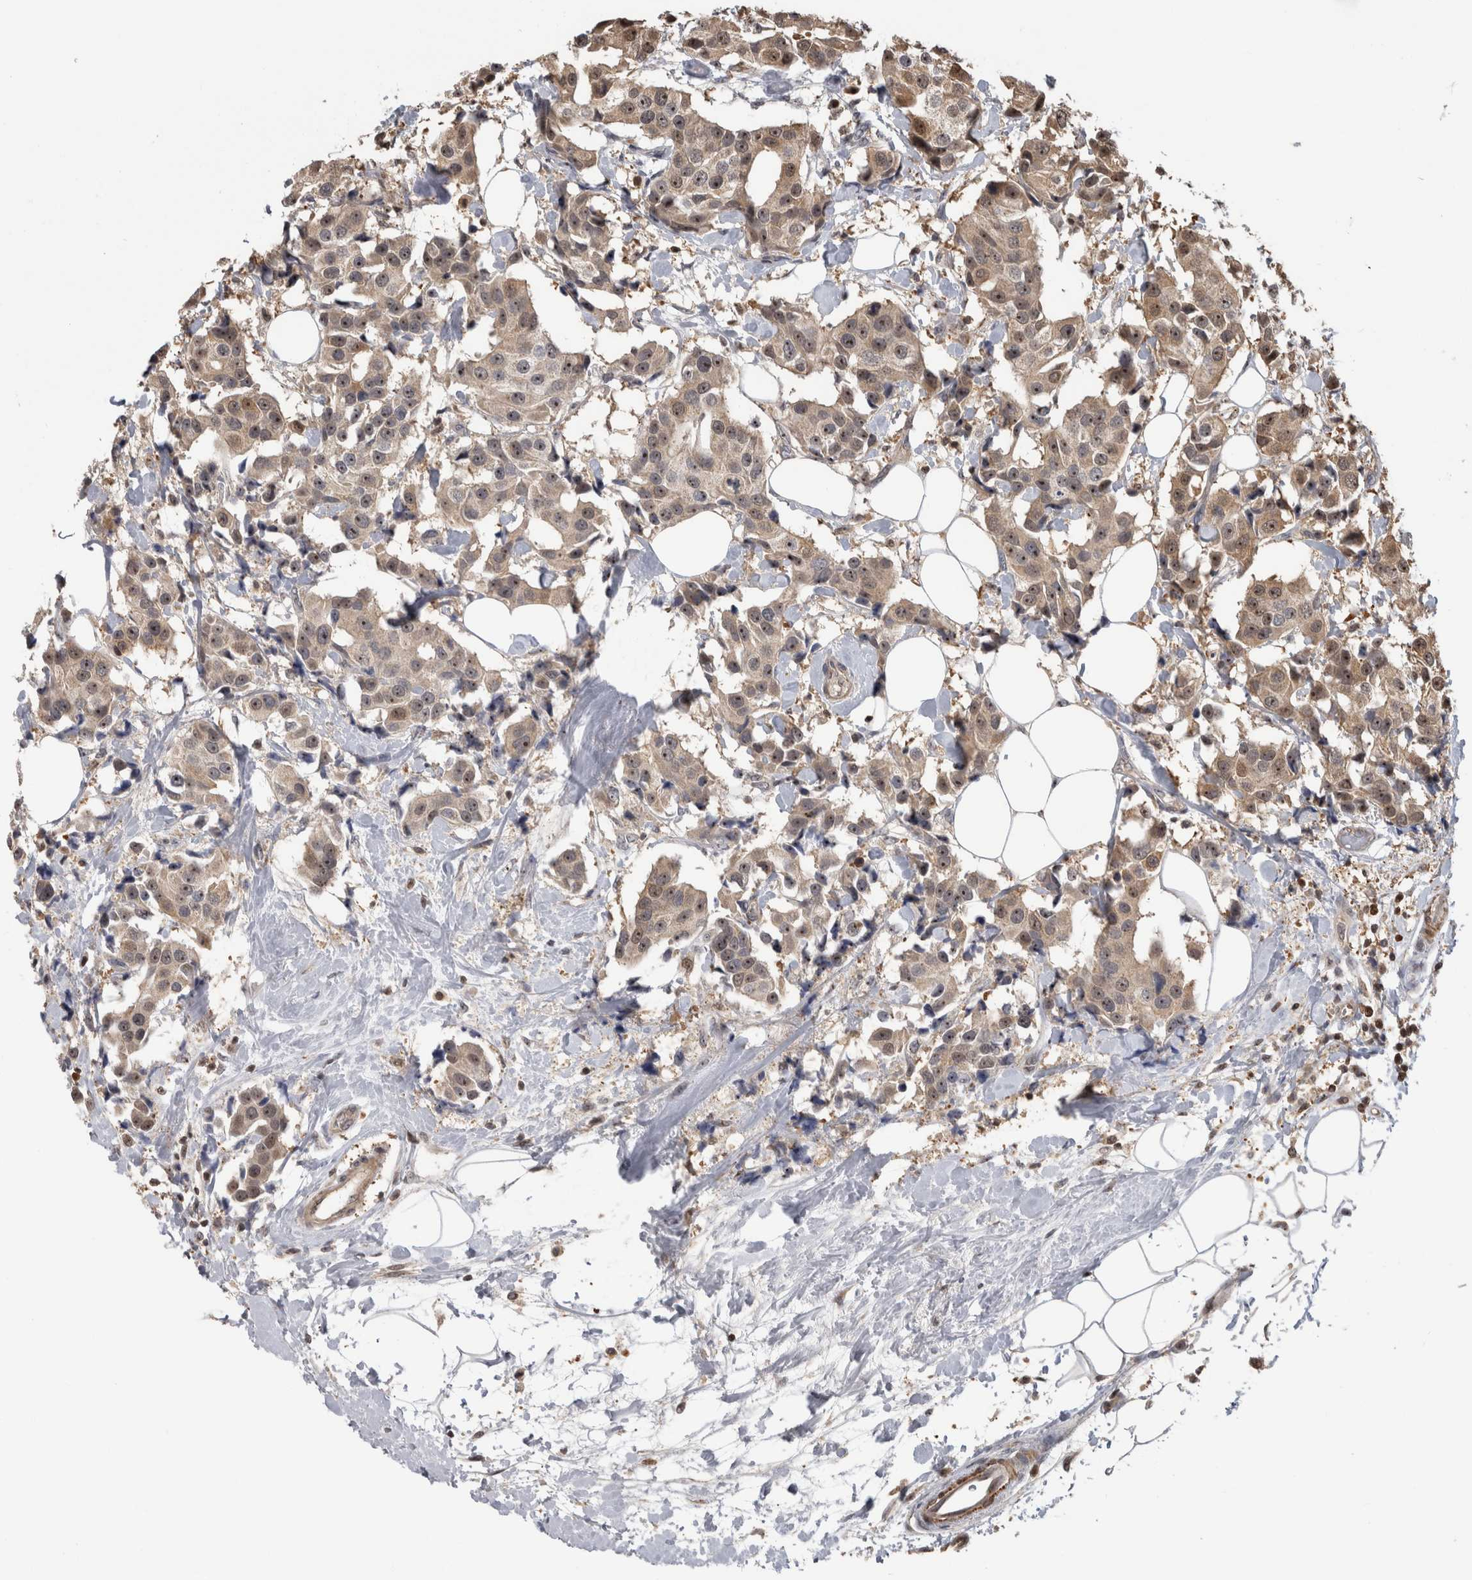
{"staining": {"intensity": "moderate", "quantity": ">75%", "location": "cytoplasmic/membranous,nuclear"}, "tissue": "breast cancer", "cell_type": "Tumor cells", "image_type": "cancer", "snomed": [{"axis": "morphology", "description": "Normal tissue, NOS"}, {"axis": "morphology", "description": "Duct carcinoma"}, {"axis": "topography", "description": "Breast"}], "caption": "Intraductal carcinoma (breast) stained with a protein marker demonstrates moderate staining in tumor cells.", "gene": "TDRD7", "patient": {"sex": "female", "age": 39}}